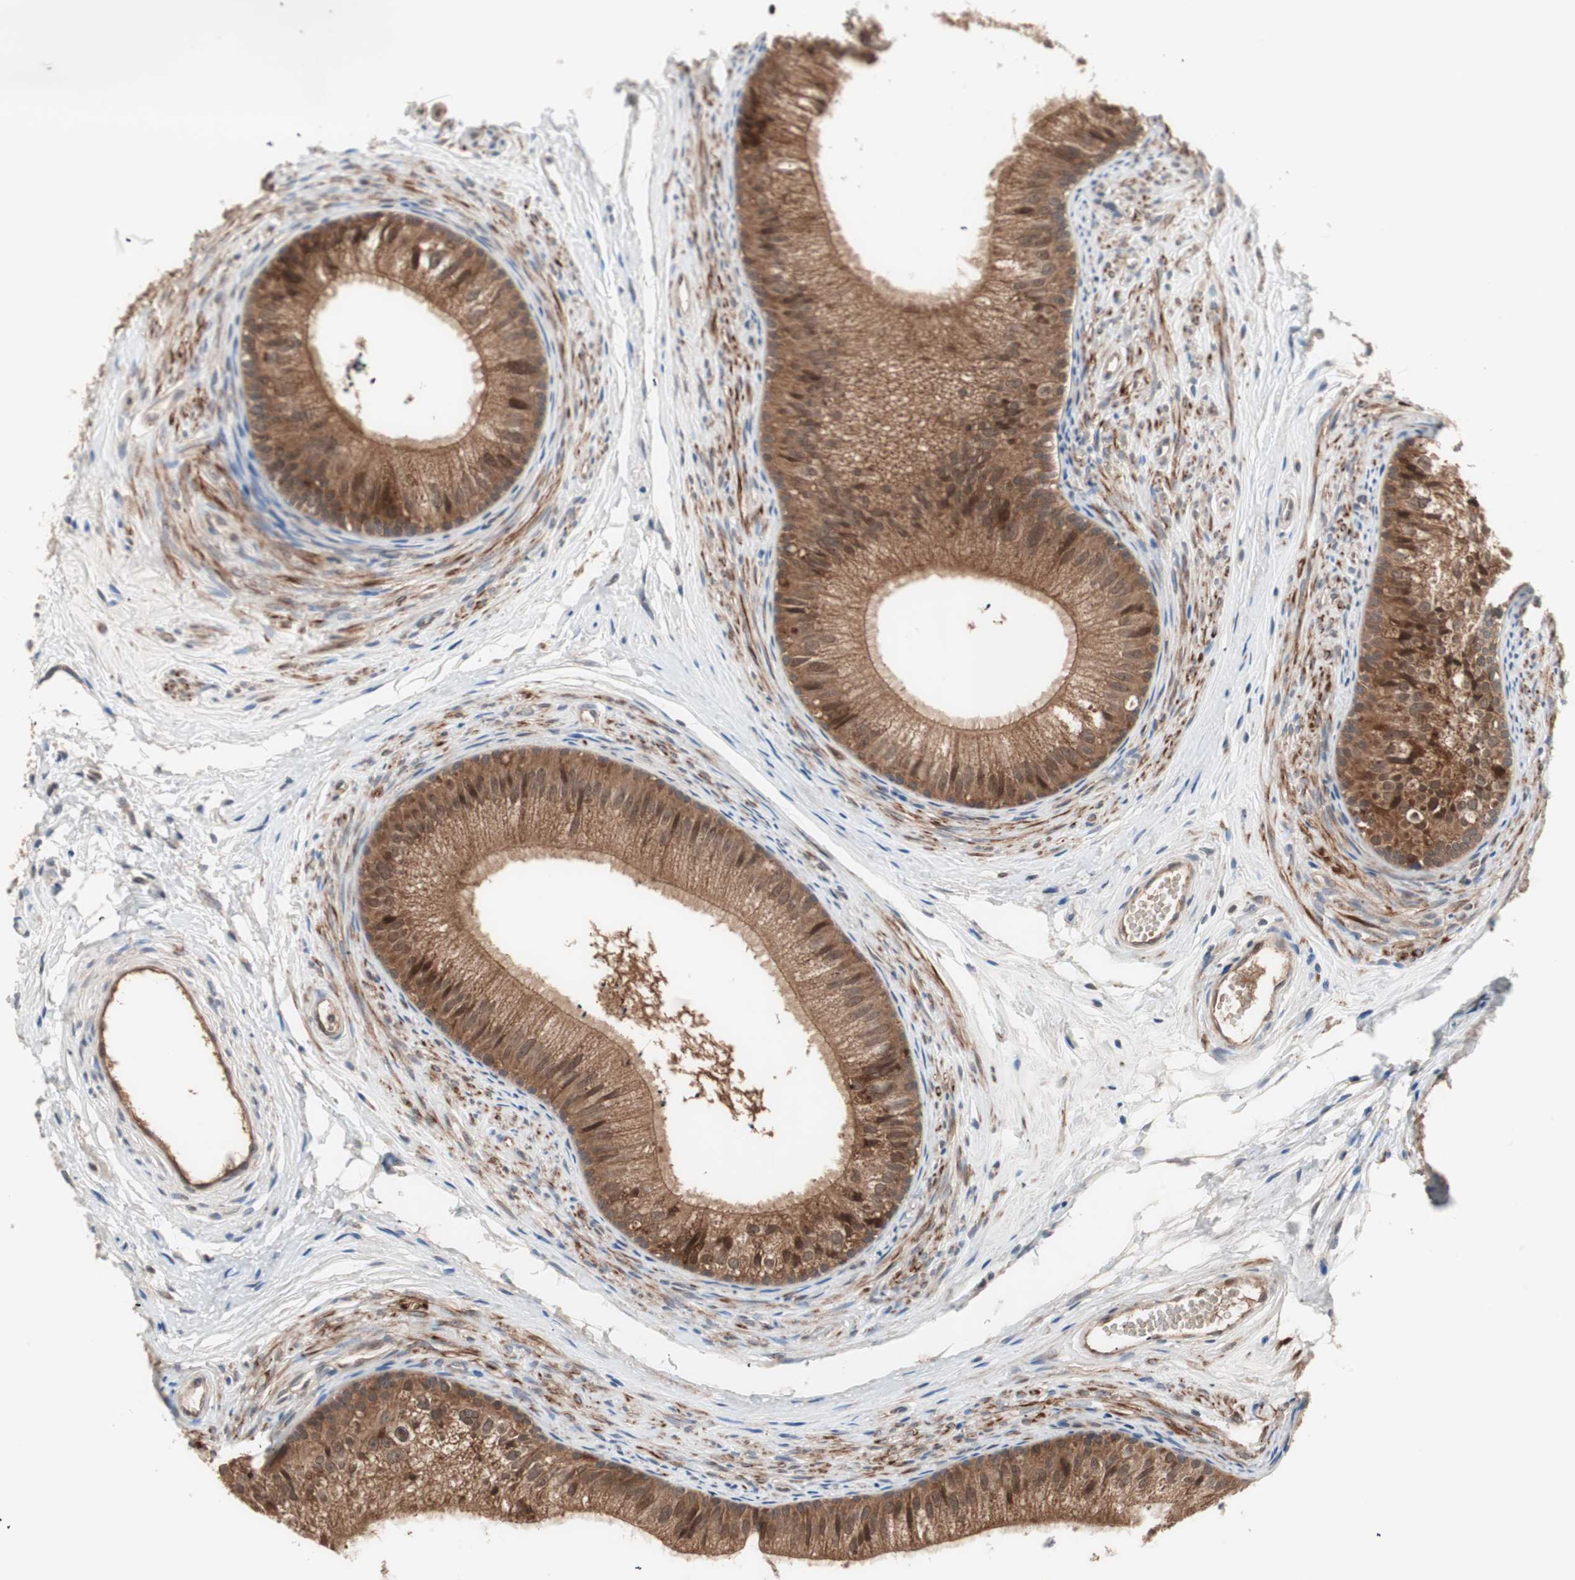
{"staining": {"intensity": "moderate", "quantity": ">75%", "location": "cytoplasmic/membranous"}, "tissue": "epididymis", "cell_type": "Glandular cells", "image_type": "normal", "snomed": [{"axis": "morphology", "description": "Normal tissue, NOS"}, {"axis": "topography", "description": "Epididymis"}], "caption": "Moderate cytoplasmic/membranous positivity is present in about >75% of glandular cells in benign epididymis. The staining was performed using DAB, with brown indicating positive protein expression. Nuclei are stained blue with hematoxylin.", "gene": "HMBS", "patient": {"sex": "male", "age": 56}}